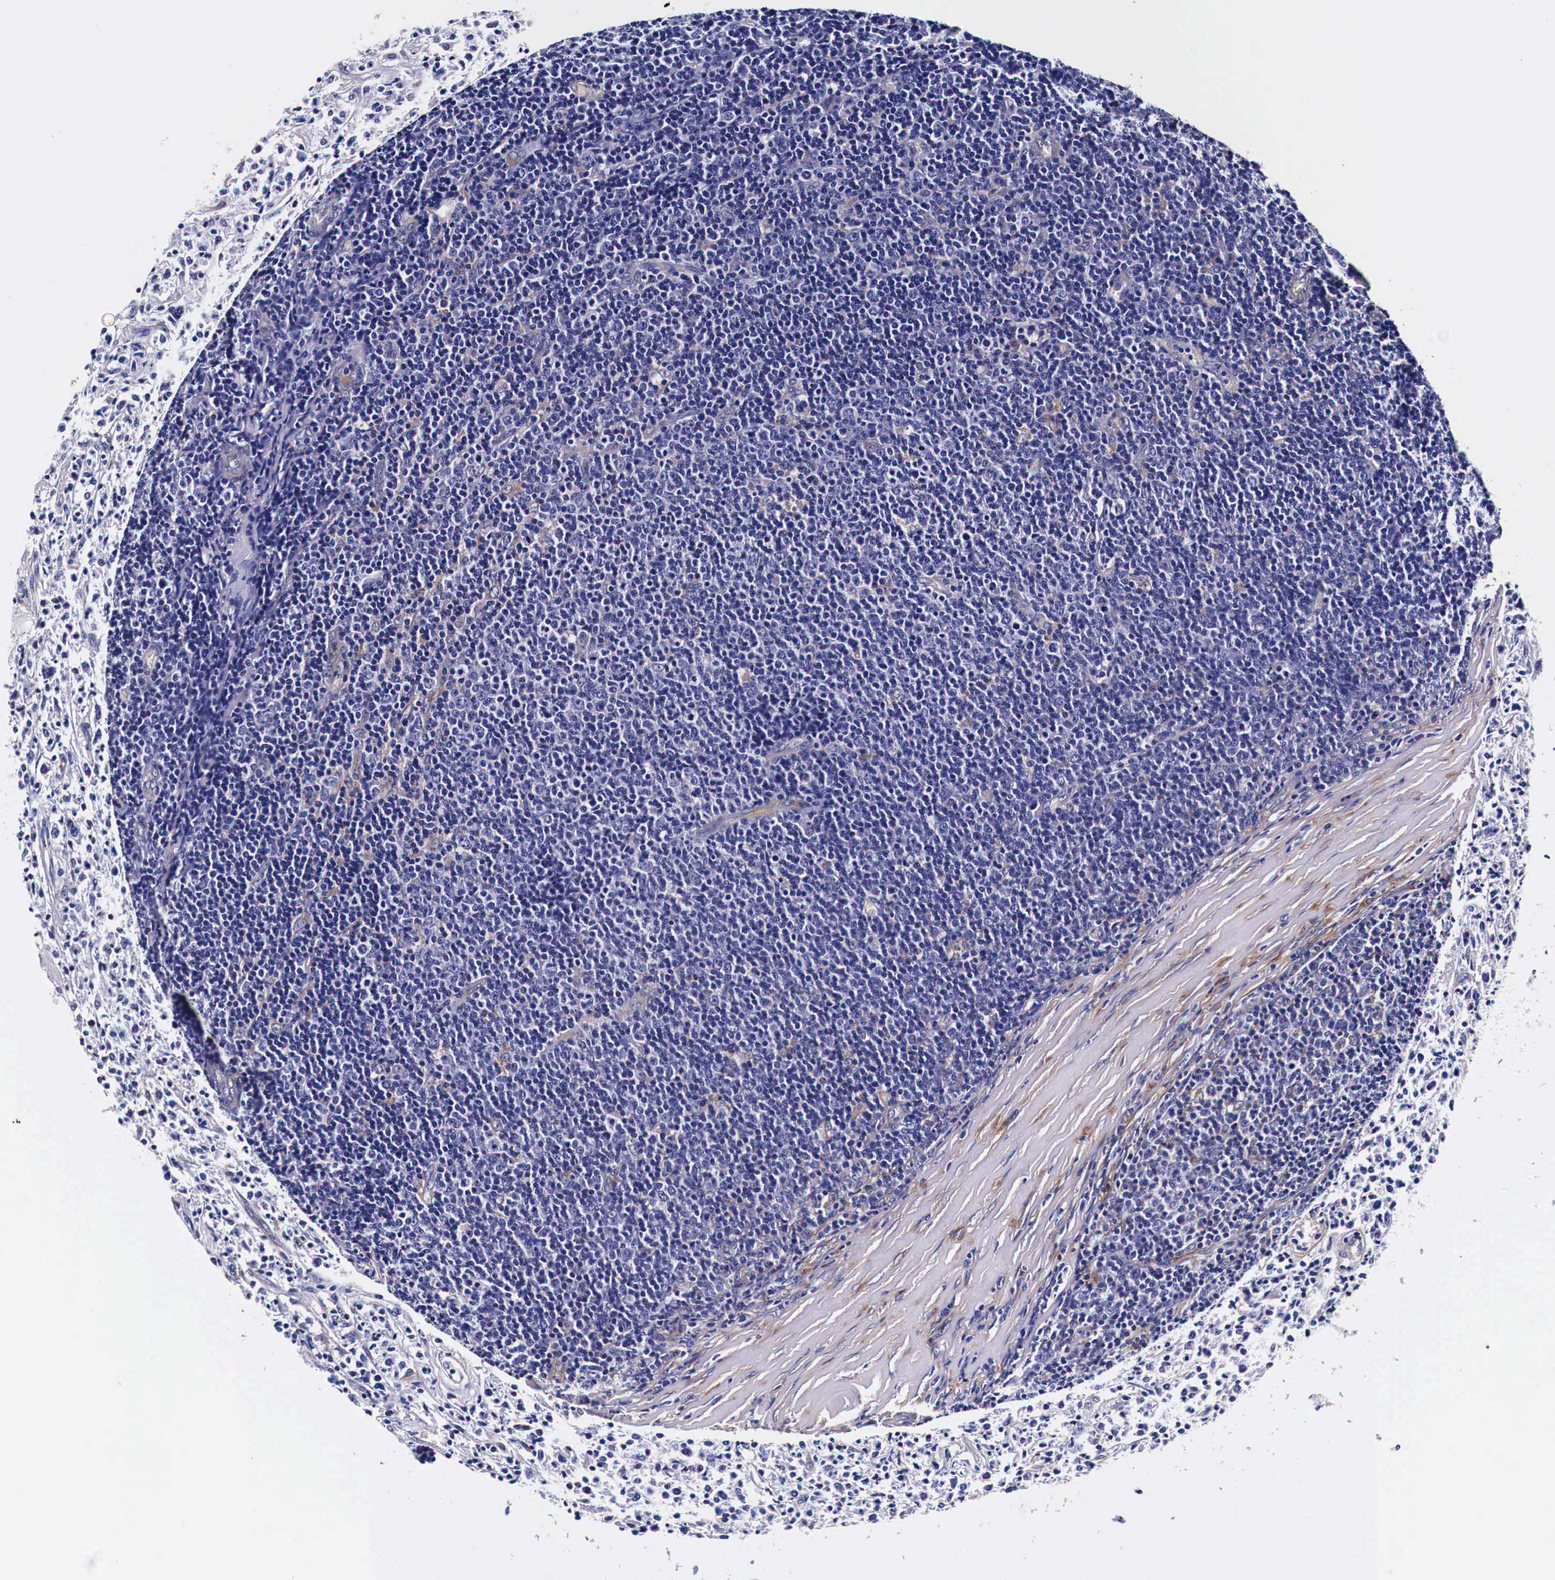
{"staining": {"intensity": "negative", "quantity": "none", "location": "none"}, "tissue": "lymphoma", "cell_type": "Tumor cells", "image_type": "cancer", "snomed": [{"axis": "morphology", "description": "Malignant lymphoma, non-Hodgkin's type, Low grade"}, {"axis": "topography", "description": "Lymph node"}], "caption": "Low-grade malignant lymphoma, non-Hodgkin's type was stained to show a protein in brown. There is no significant staining in tumor cells.", "gene": "HSPB1", "patient": {"sex": "male", "age": 74}}